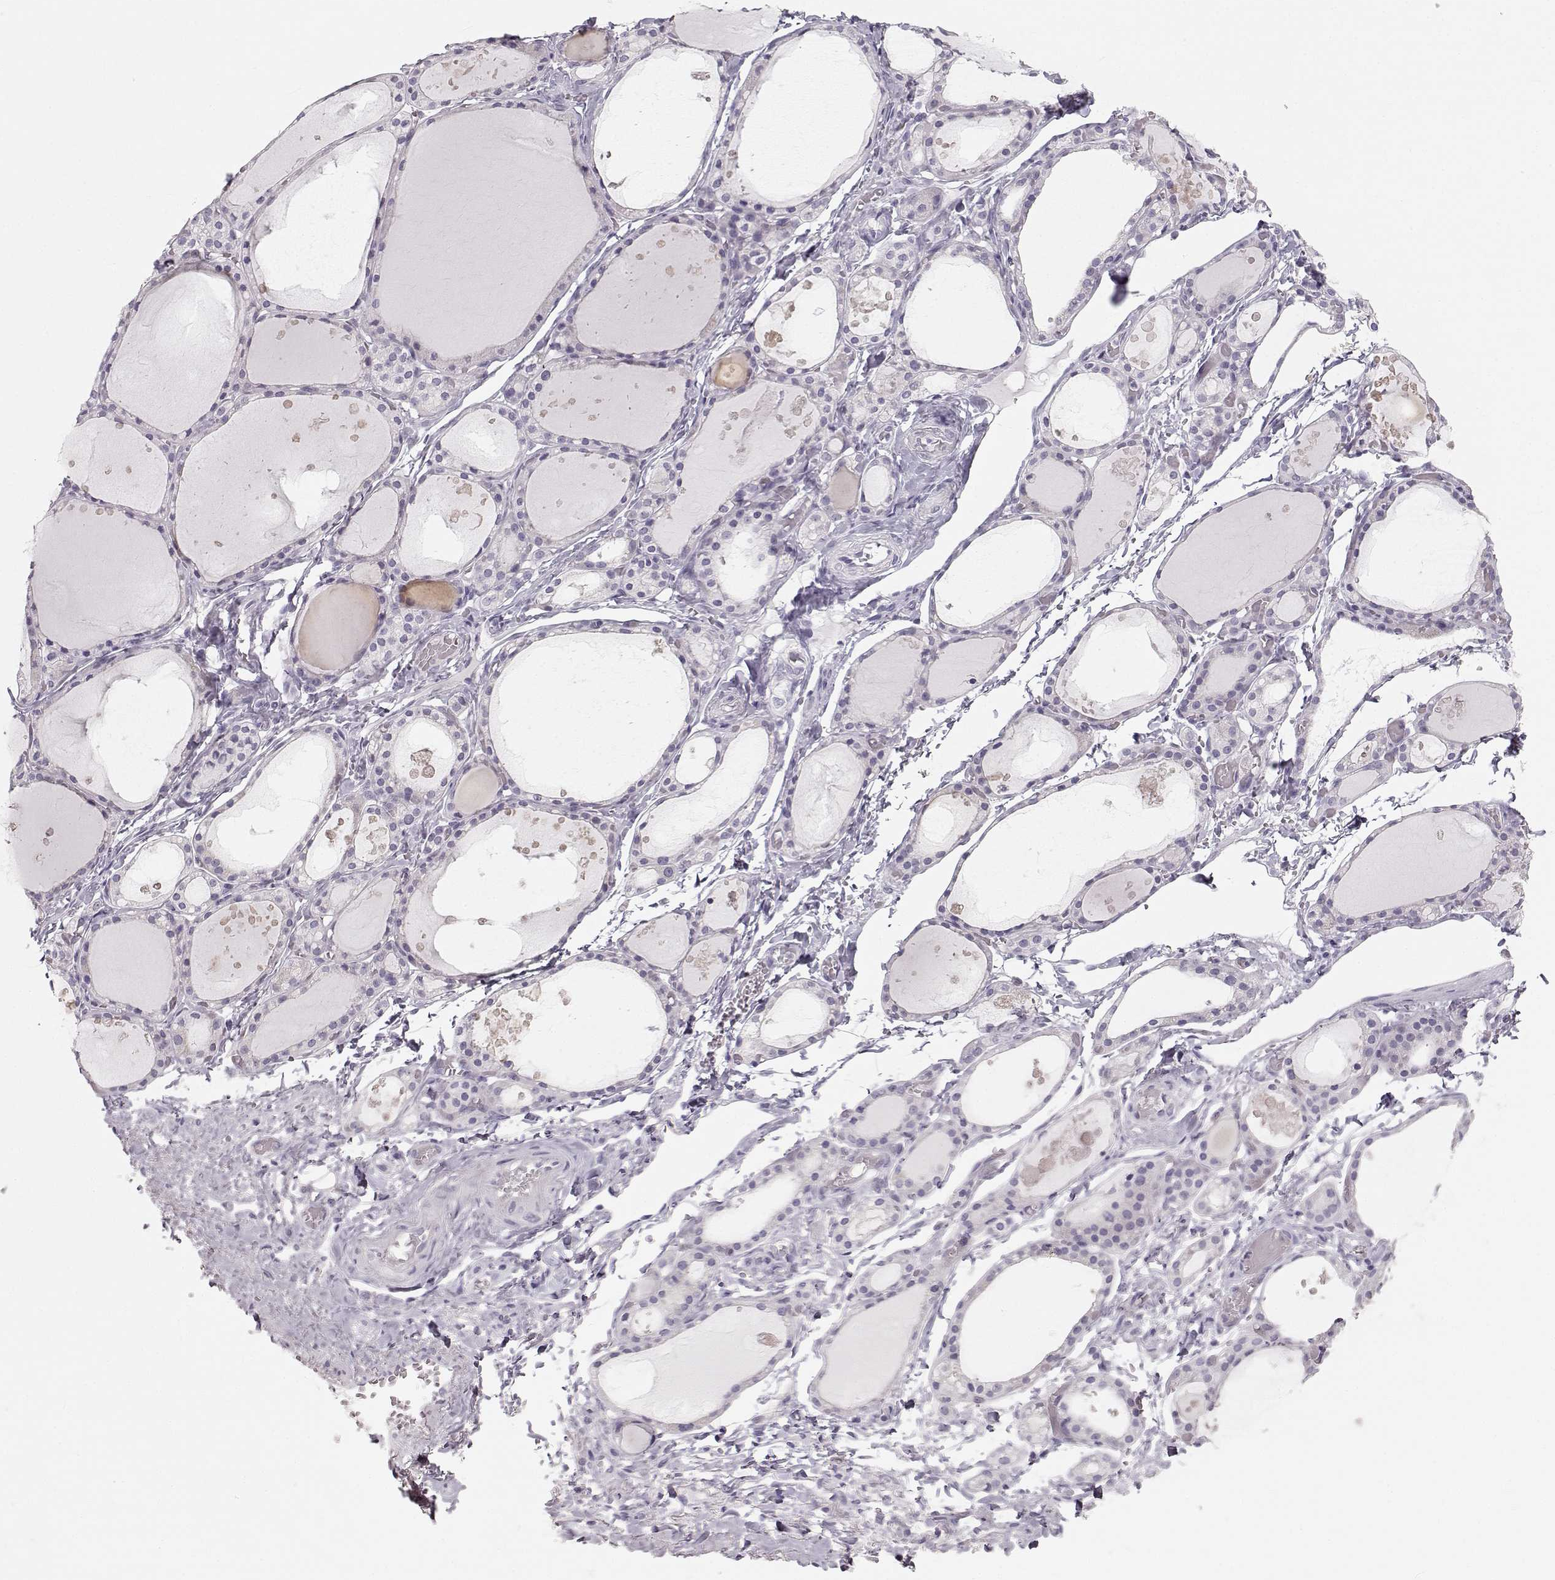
{"staining": {"intensity": "negative", "quantity": "none", "location": "none"}, "tissue": "thyroid gland", "cell_type": "Glandular cells", "image_type": "normal", "snomed": [{"axis": "morphology", "description": "Normal tissue, NOS"}, {"axis": "topography", "description": "Thyroid gland"}], "caption": "Glandular cells are negative for brown protein staining in benign thyroid gland. (DAB immunohistochemistry with hematoxylin counter stain).", "gene": "OIP5", "patient": {"sex": "male", "age": 68}}